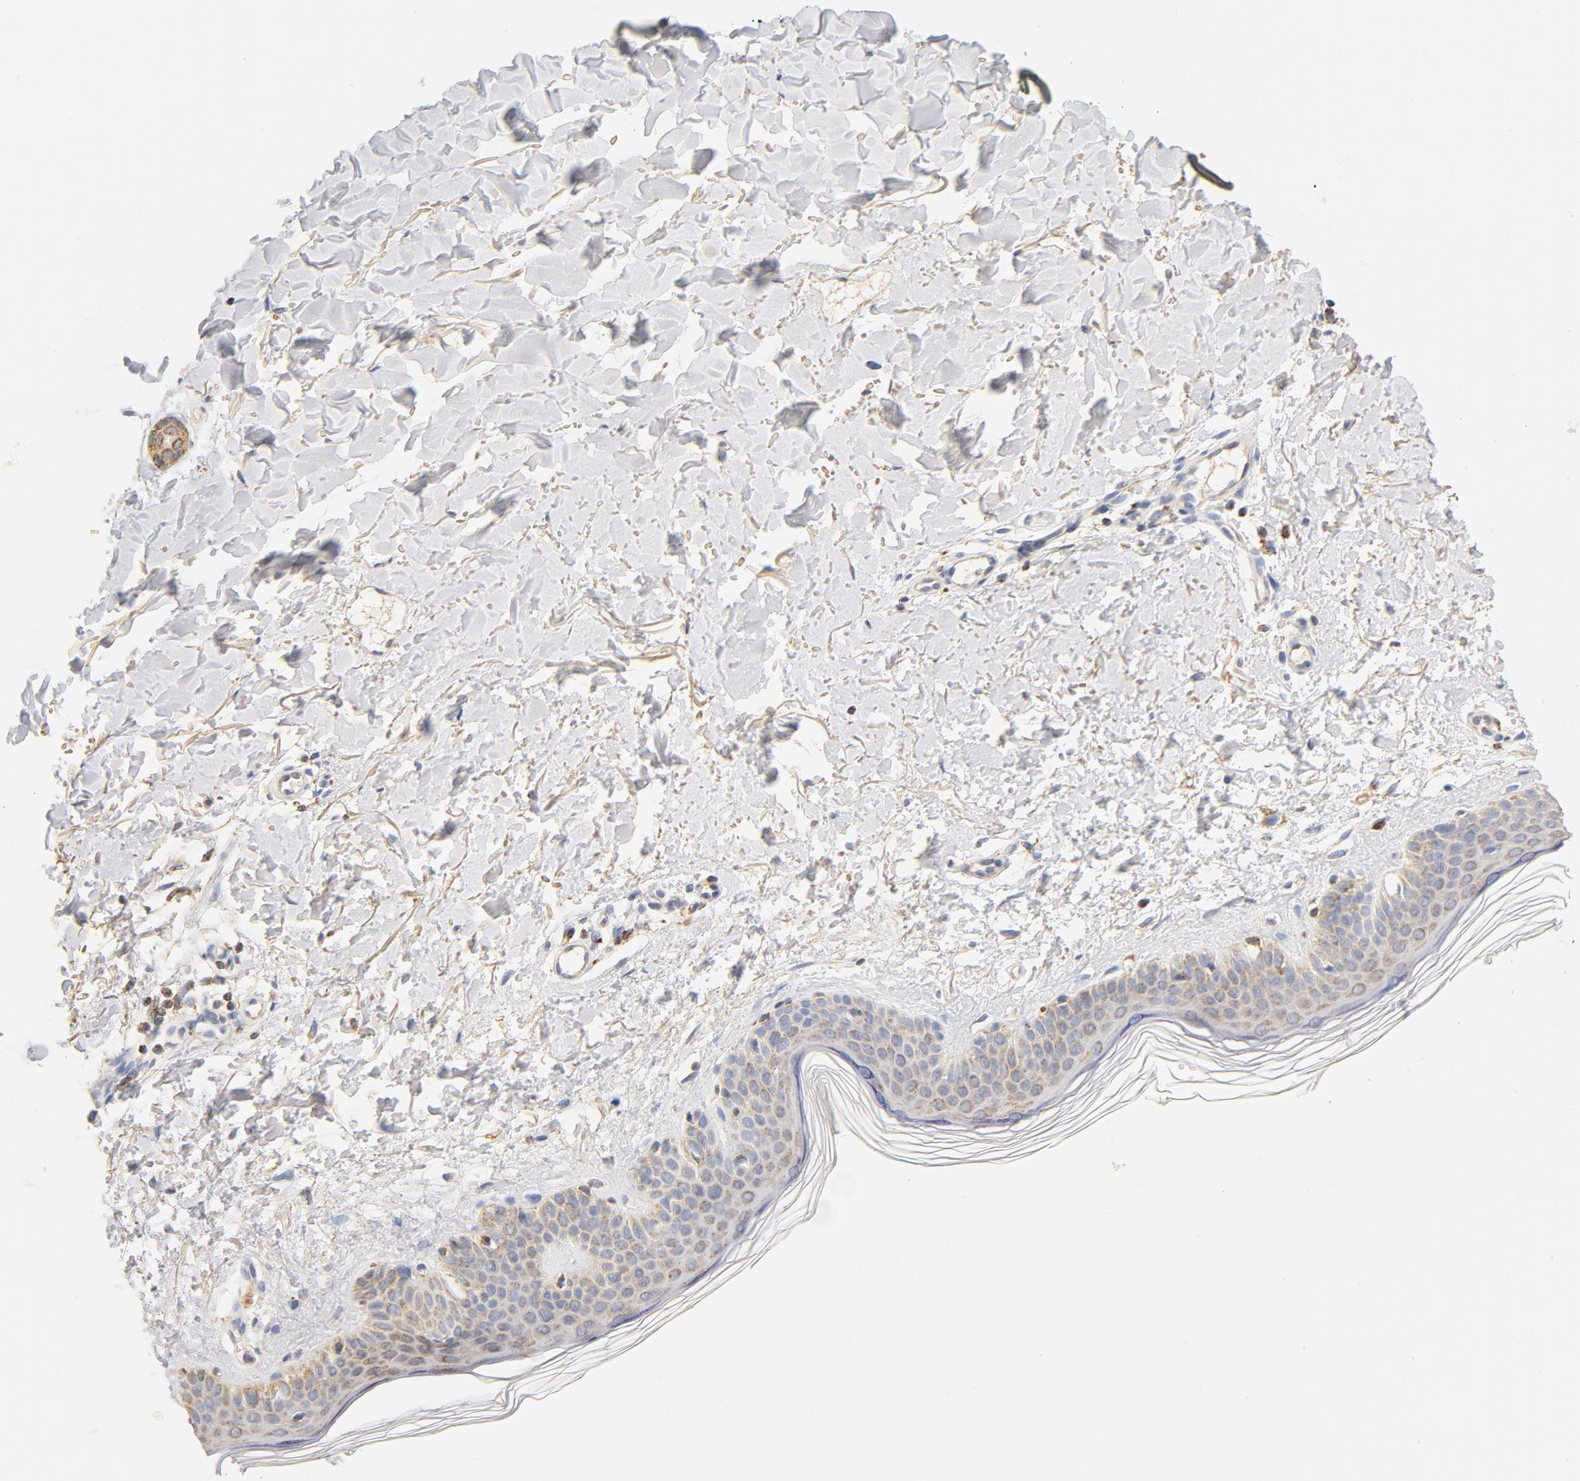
{"staining": {"intensity": "weak", "quantity": ">75%", "location": "cytoplasmic/membranous"}, "tissue": "skin", "cell_type": "Fibroblasts", "image_type": "normal", "snomed": [{"axis": "morphology", "description": "Normal tissue, NOS"}, {"axis": "topography", "description": "Skin"}], "caption": "An immunohistochemistry (IHC) photomicrograph of normal tissue is shown. Protein staining in brown shows weak cytoplasmic/membranous positivity in skin within fibroblasts.", "gene": "COX4I1", "patient": {"sex": "female", "age": 56}}